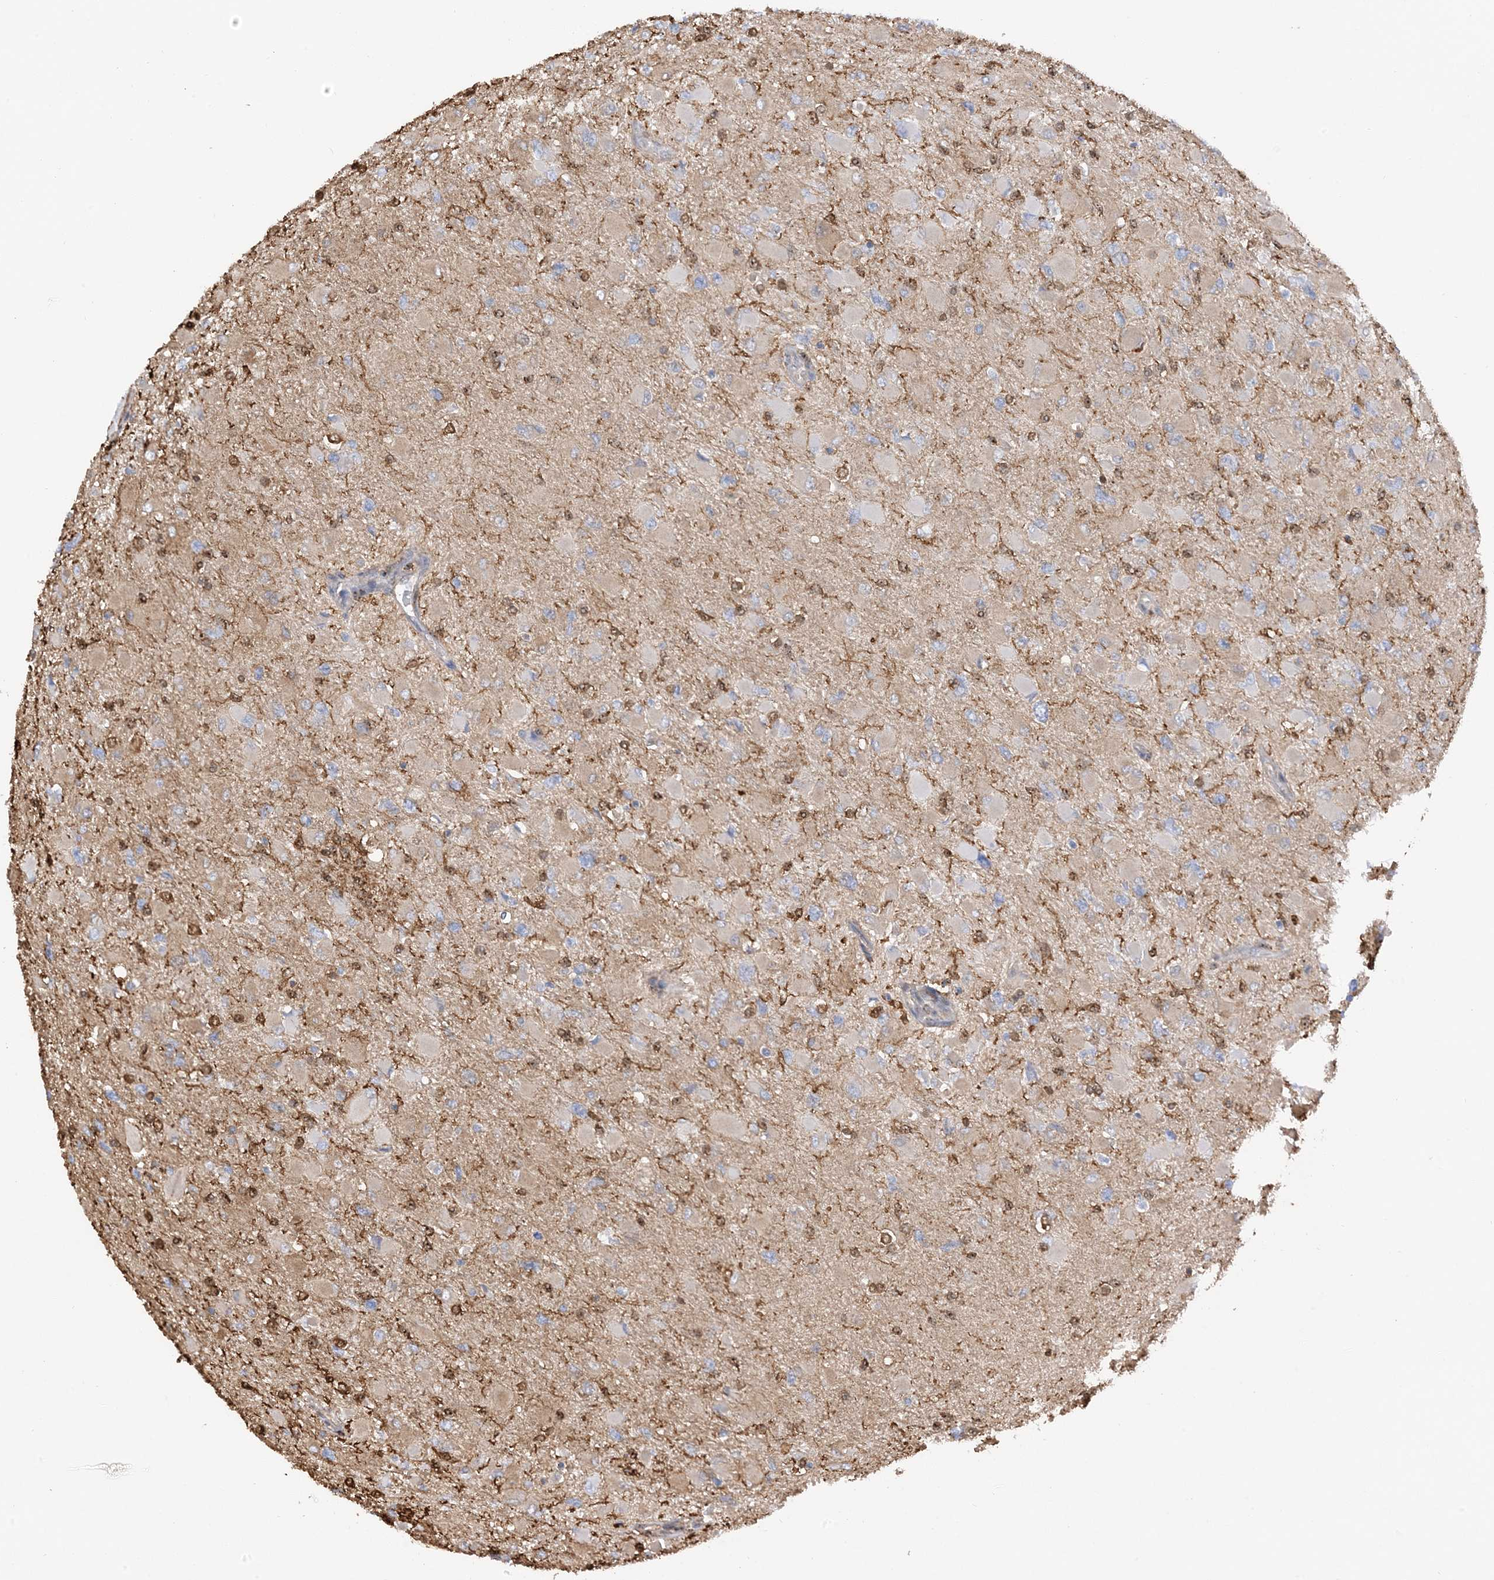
{"staining": {"intensity": "negative", "quantity": "none", "location": "none"}, "tissue": "glioma", "cell_type": "Tumor cells", "image_type": "cancer", "snomed": [{"axis": "morphology", "description": "Glioma, malignant, High grade"}, {"axis": "topography", "description": "Cerebral cortex"}], "caption": "An immunohistochemistry (IHC) photomicrograph of malignant glioma (high-grade) is shown. There is no staining in tumor cells of malignant glioma (high-grade).", "gene": "PHACTR2", "patient": {"sex": "female", "age": 36}}